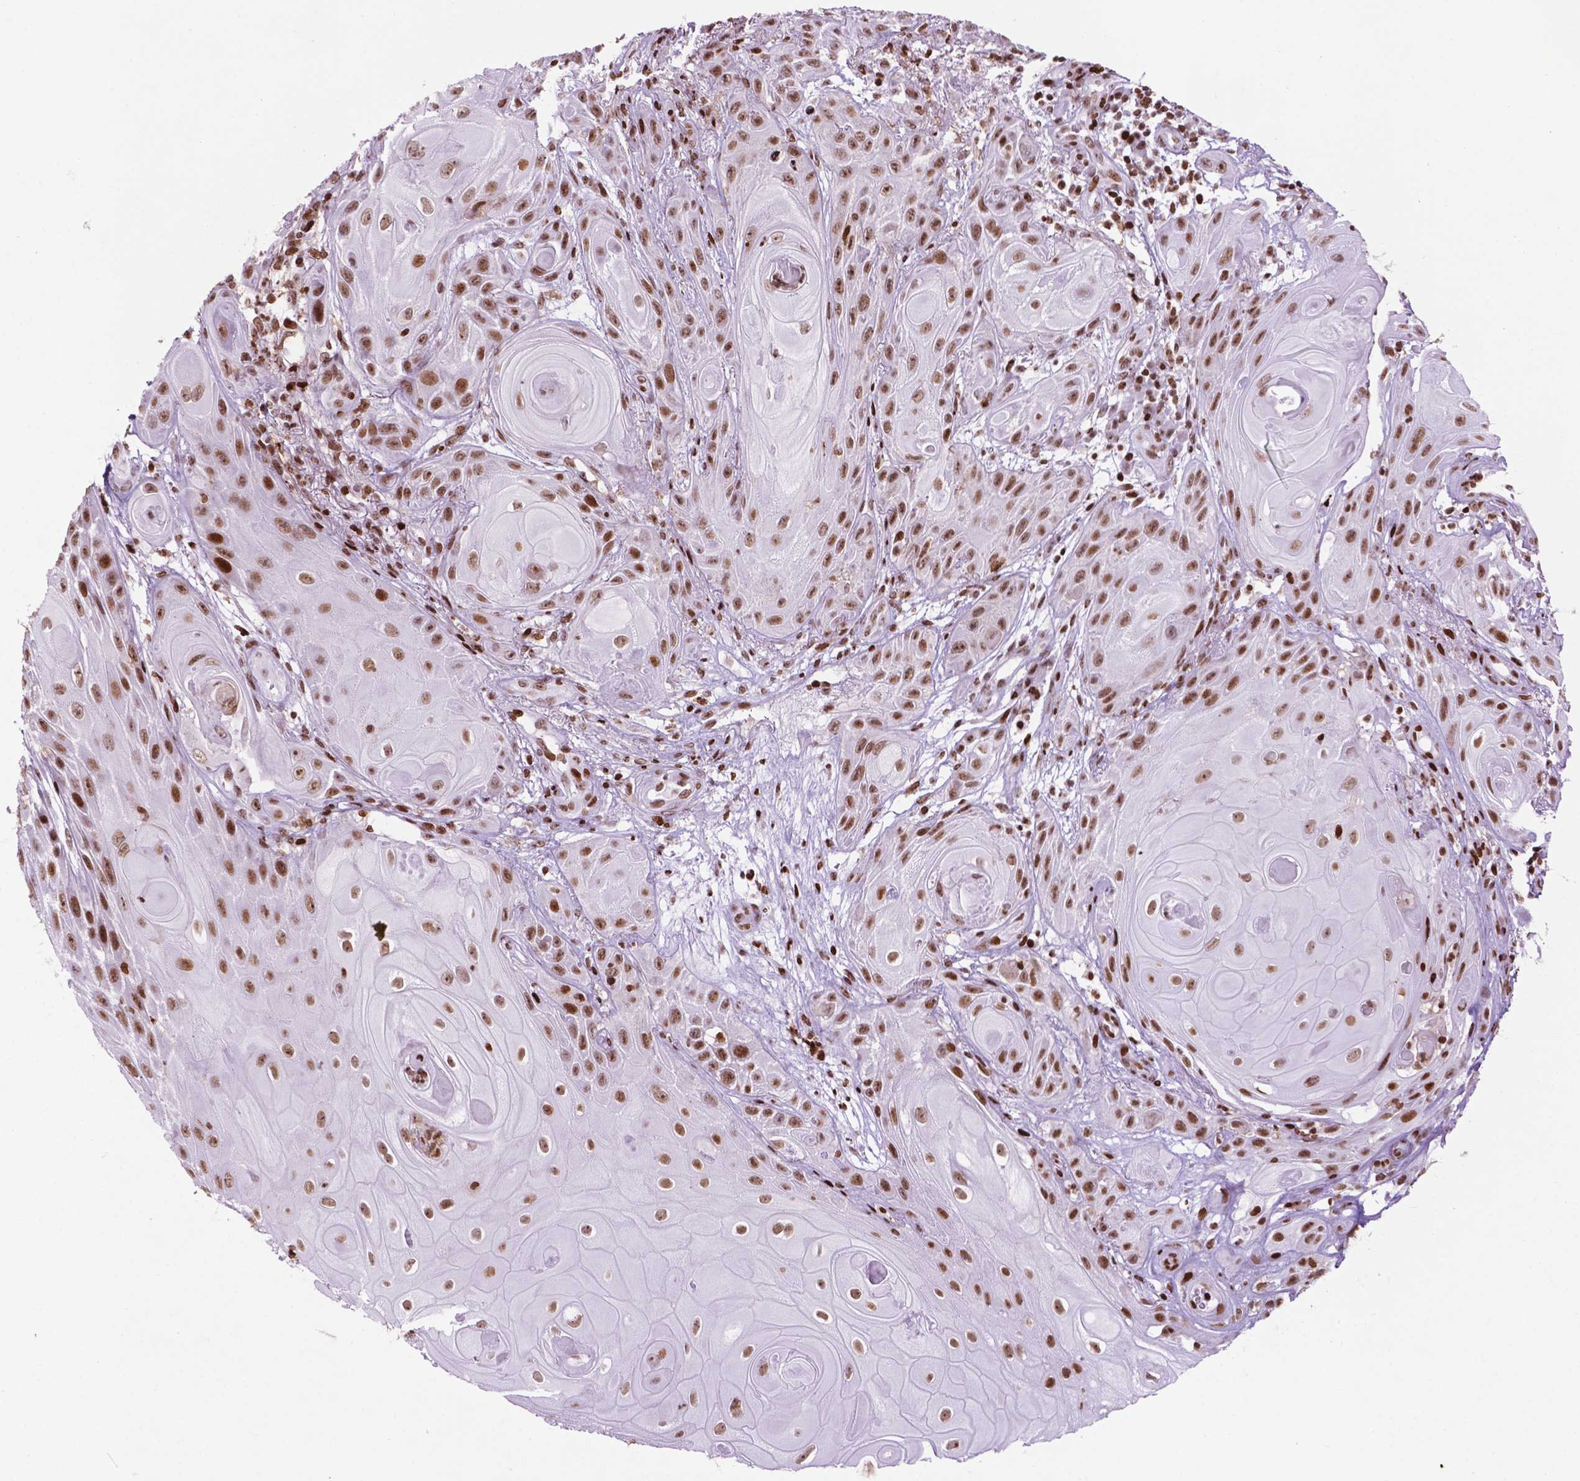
{"staining": {"intensity": "moderate", "quantity": ">75%", "location": "nuclear"}, "tissue": "skin cancer", "cell_type": "Tumor cells", "image_type": "cancer", "snomed": [{"axis": "morphology", "description": "Squamous cell carcinoma, NOS"}, {"axis": "topography", "description": "Skin"}], "caption": "Immunohistochemistry (IHC) micrograph of human skin cancer stained for a protein (brown), which reveals medium levels of moderate nuclear expression in about >75% of tumor cells.", "gene": "TMEM250", "patient": {"sex": "male", "age": 62}}